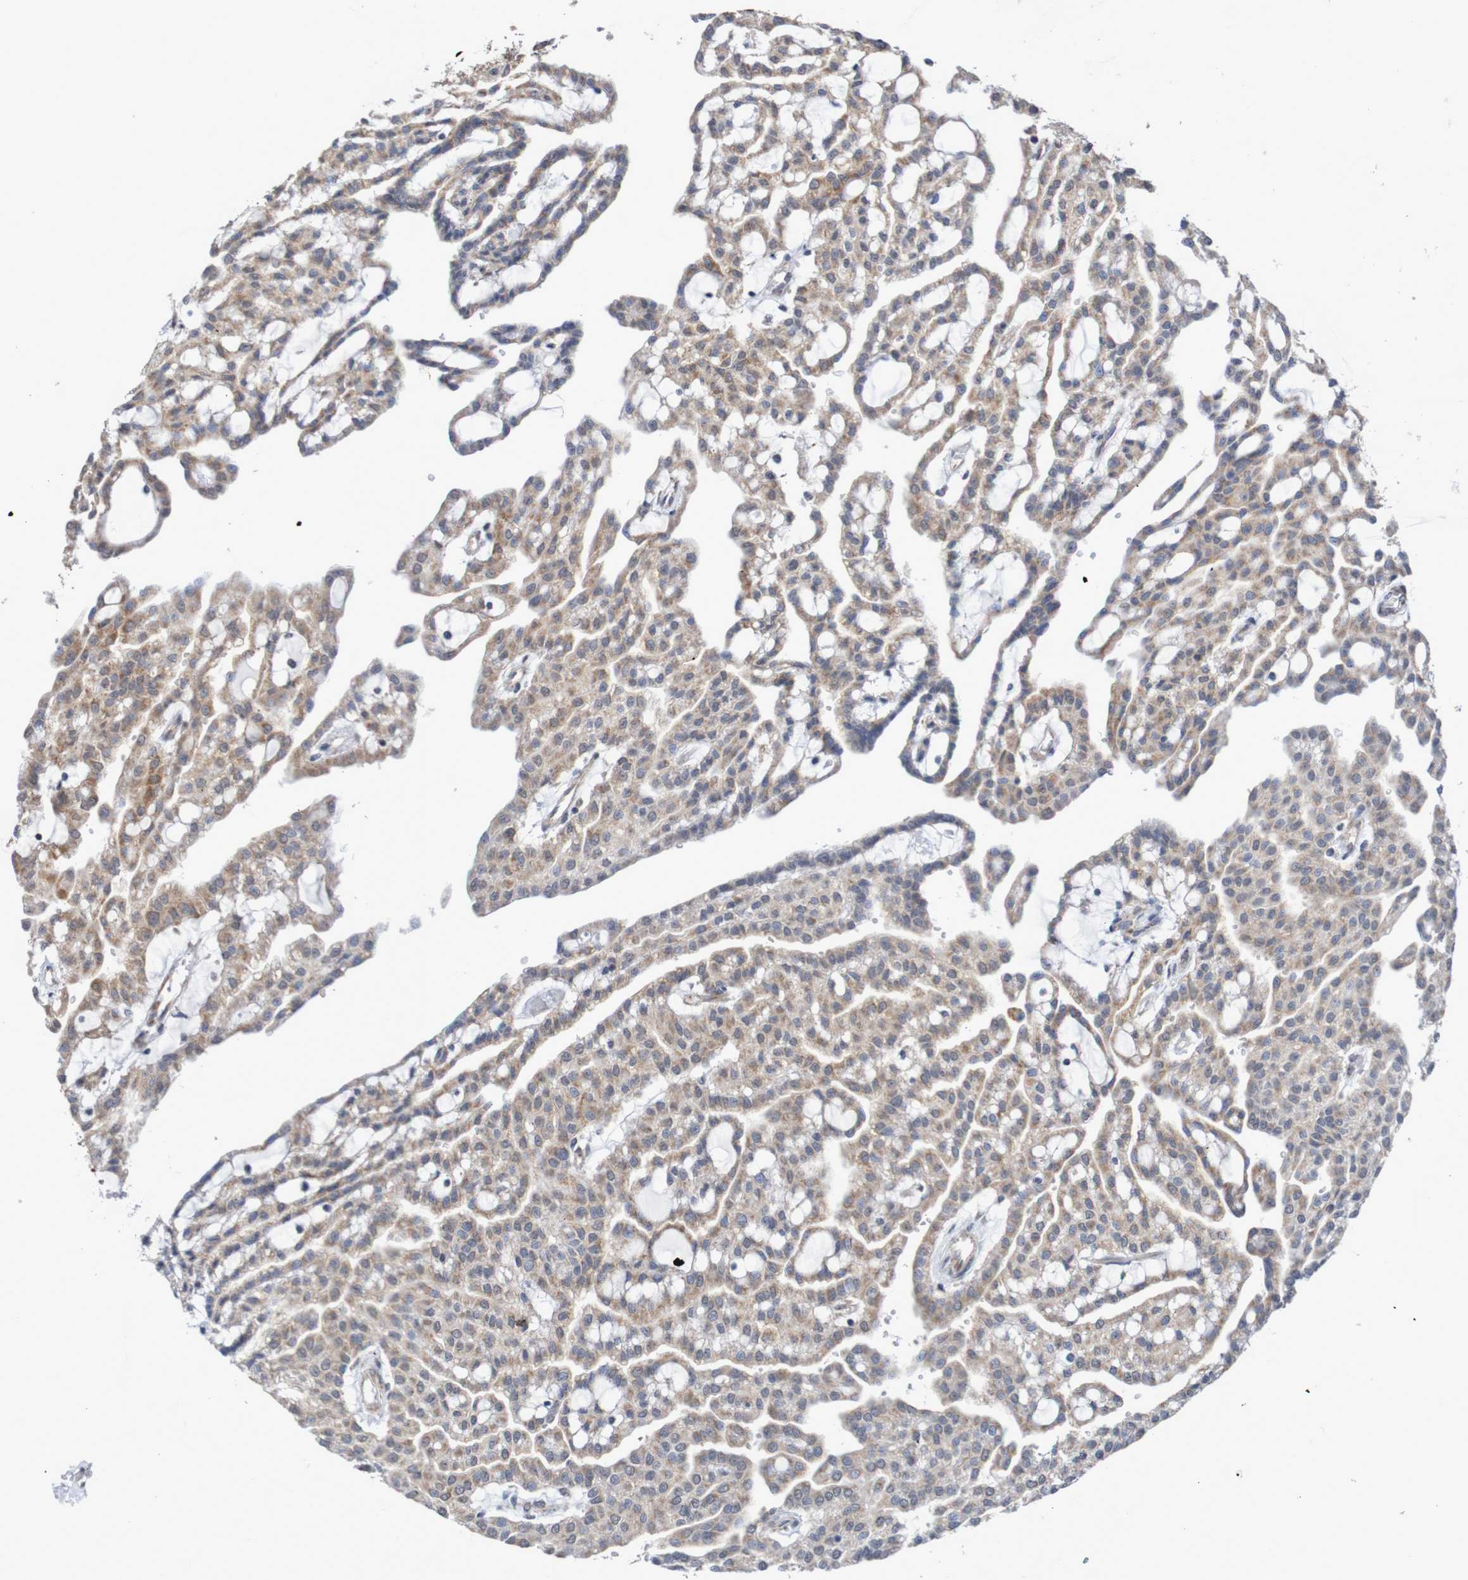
{"staining": {"intensity": "weak", "quantity": ">75%", "location": "cytoplasmic/membranous"}, "tissue": "renal cancer", "cell_type": "Tumor cells", "image_type": "cancer", "snomed": [{"axis": "morphology", "description": "Adenocarcinoma, NOS"}, {"axis": "topography", "description": "Kidney"}], "caption": "Immunohistochemical staining of renal cancer (adenocarcinoma) displays low levels of weak cytoplasmic/membranous expression in about >75% of tumor cells.", "gene": "DVL1", "patient": {"sex": "male", "age": 63}}